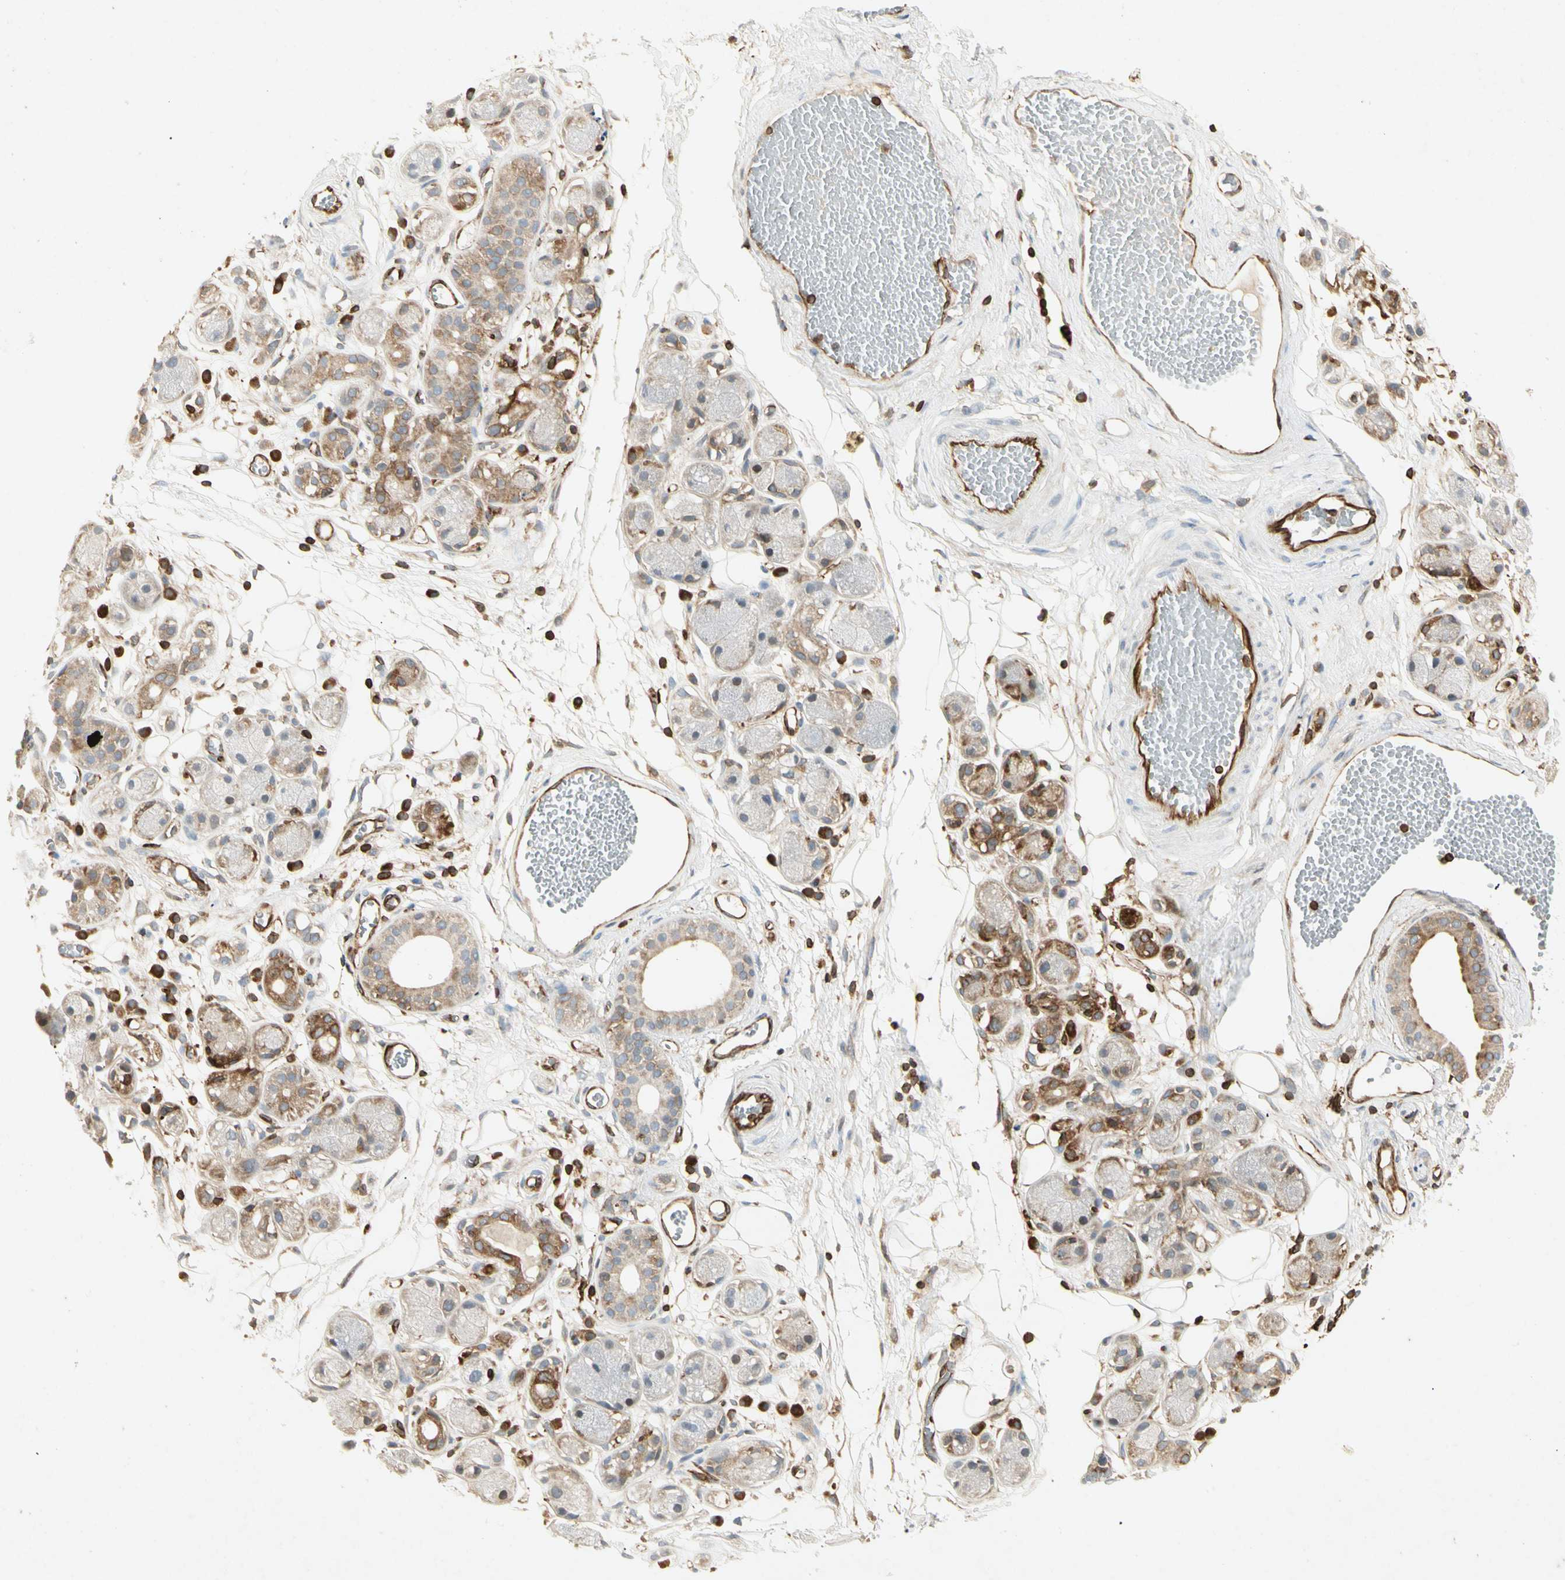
{"staining": {"intensity": "negative", "quantity": "none", "location": "none"}, "tissue": "adipose tissue", "cell_type": "Adipocytes", "image_type": "normal", "snomed": [{"axis": "morphology", "description": "Normal tissue, NOS"}, {"axis": "morphology", "description": "Inflammation, NOS"}, {"axis": "topography", "description": "Vascular tissue"}, {"axis": "topography", "description": "Salivary gland"}], "caption": "High power microscopy micrograph of an IHC photomicrograph of normal adipose tissue, revealing no significant staining in adipocytes. The staining was performed using DAB to visualize the protein expression in brown, while the nuclei were stained in blue with hematoxylin (Magnification: 20x).", "gene": "TAPBP", "patient": {"sex": "female", "age": 75}}